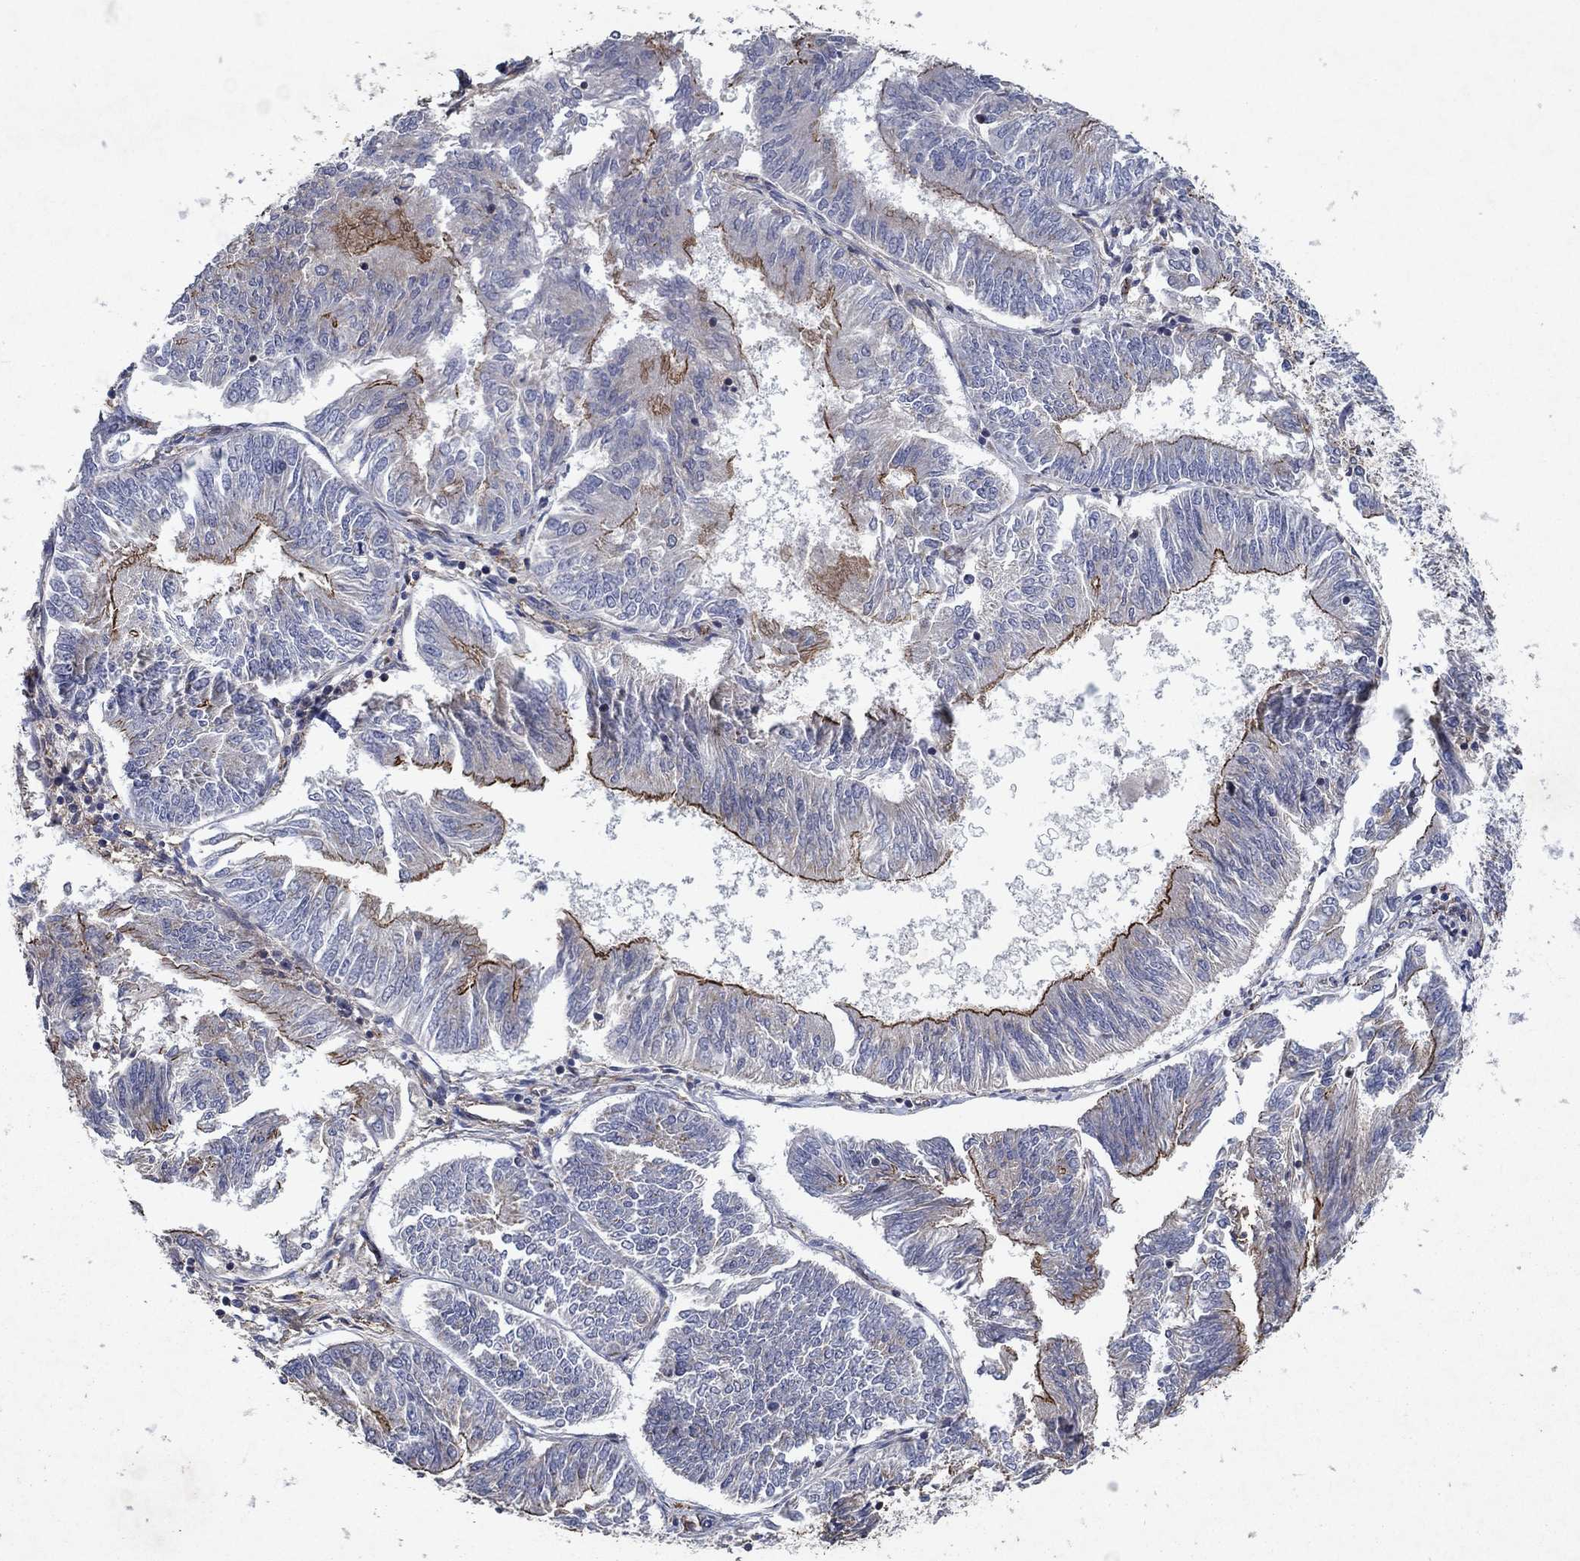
{"staining": {"intensity": "strong", "quantity": "<25%", "location": "cytoplasmic/membranous"}, "tissue": "endometrial cancer", "cell_type": "Tumor cells", "image_type": "cancer", "snomed": [{"axis": "morphology", "description": "Adenocarcinoma, NOS"}, {"axis": "topography", "description": "Endometrium"}], "caption": "A brown stain highlights strong cytoplasmic/membranous expression of a protein in human endometrial cancer (adenocarcinoma) tumor cells.", "gene": "FRG1", "patient": {"sex": "female", "age": 58}}